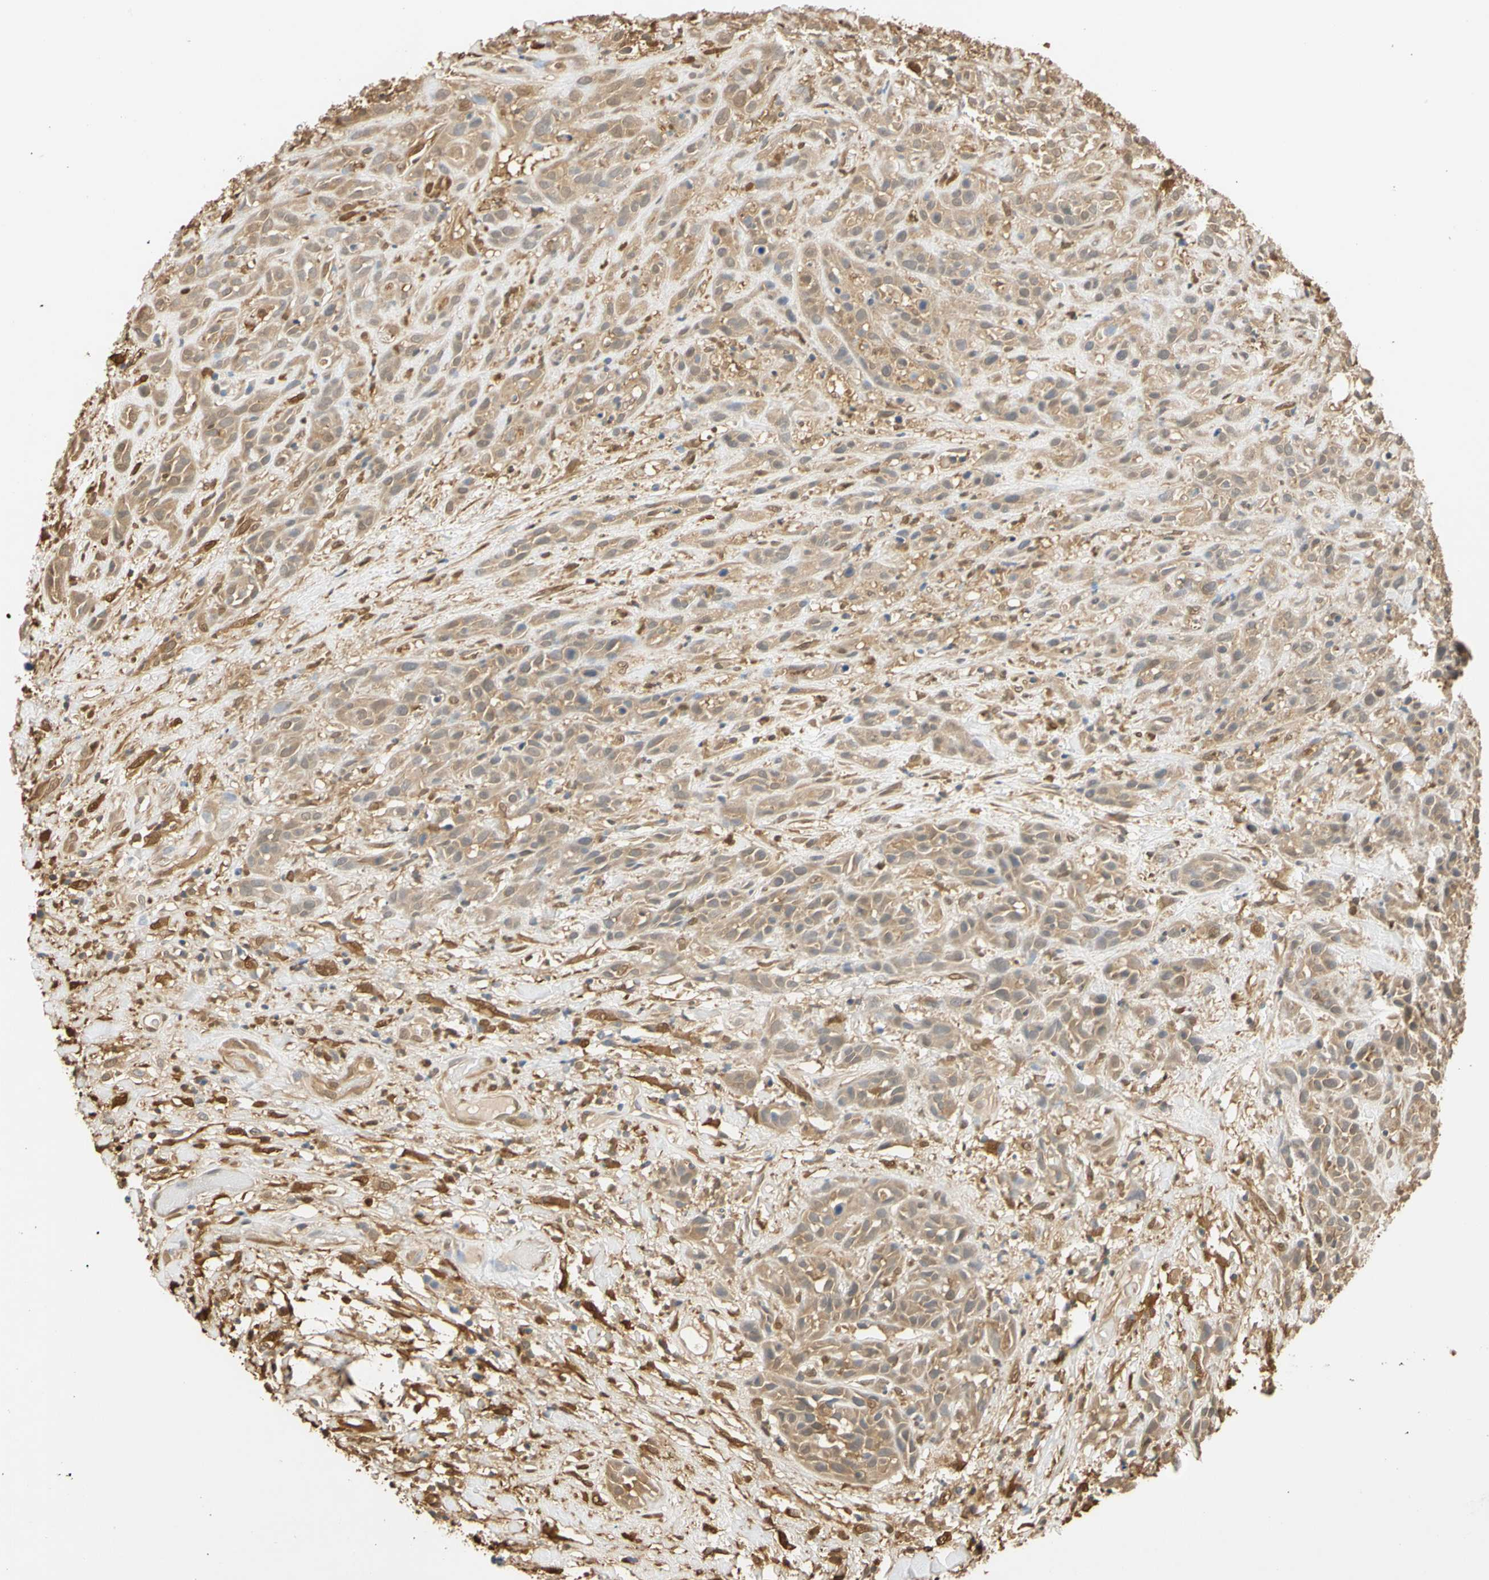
{"staining": {"intensity": "weak", "quantity": ">75%", "location": "cytoplasmic/membranous,nuclear"}, "tissue": "head and neck cancer", "cell_type": "Tumor cells", "image_type": "cancer", "snomed": [{"axis": "morphology", "description": "Normal tissue, NOS"}, {"axis": "morphology", "description": "Squamous cell carcinoma, NOS"}, {"axis": "topography", "description": "Cartilage tissue"}, {"axis": "topography", "description": "Head-Neck"}], "caption": "Immunohistochemistry staining of head and neck squamous cell carcinoma, which shows low levels of weak cytoplasmic/membranous and nuclear positivity in about >75% of tumor cells indicating weak cytoplasmic/membranous and nuclear protein staining. The staining was performed using DAB (brown) for protein detection and nuclei were counterstained in hematoxylin (blue).", "gene": "S100A6", "patient": {"sex": "male", "age": 62}}